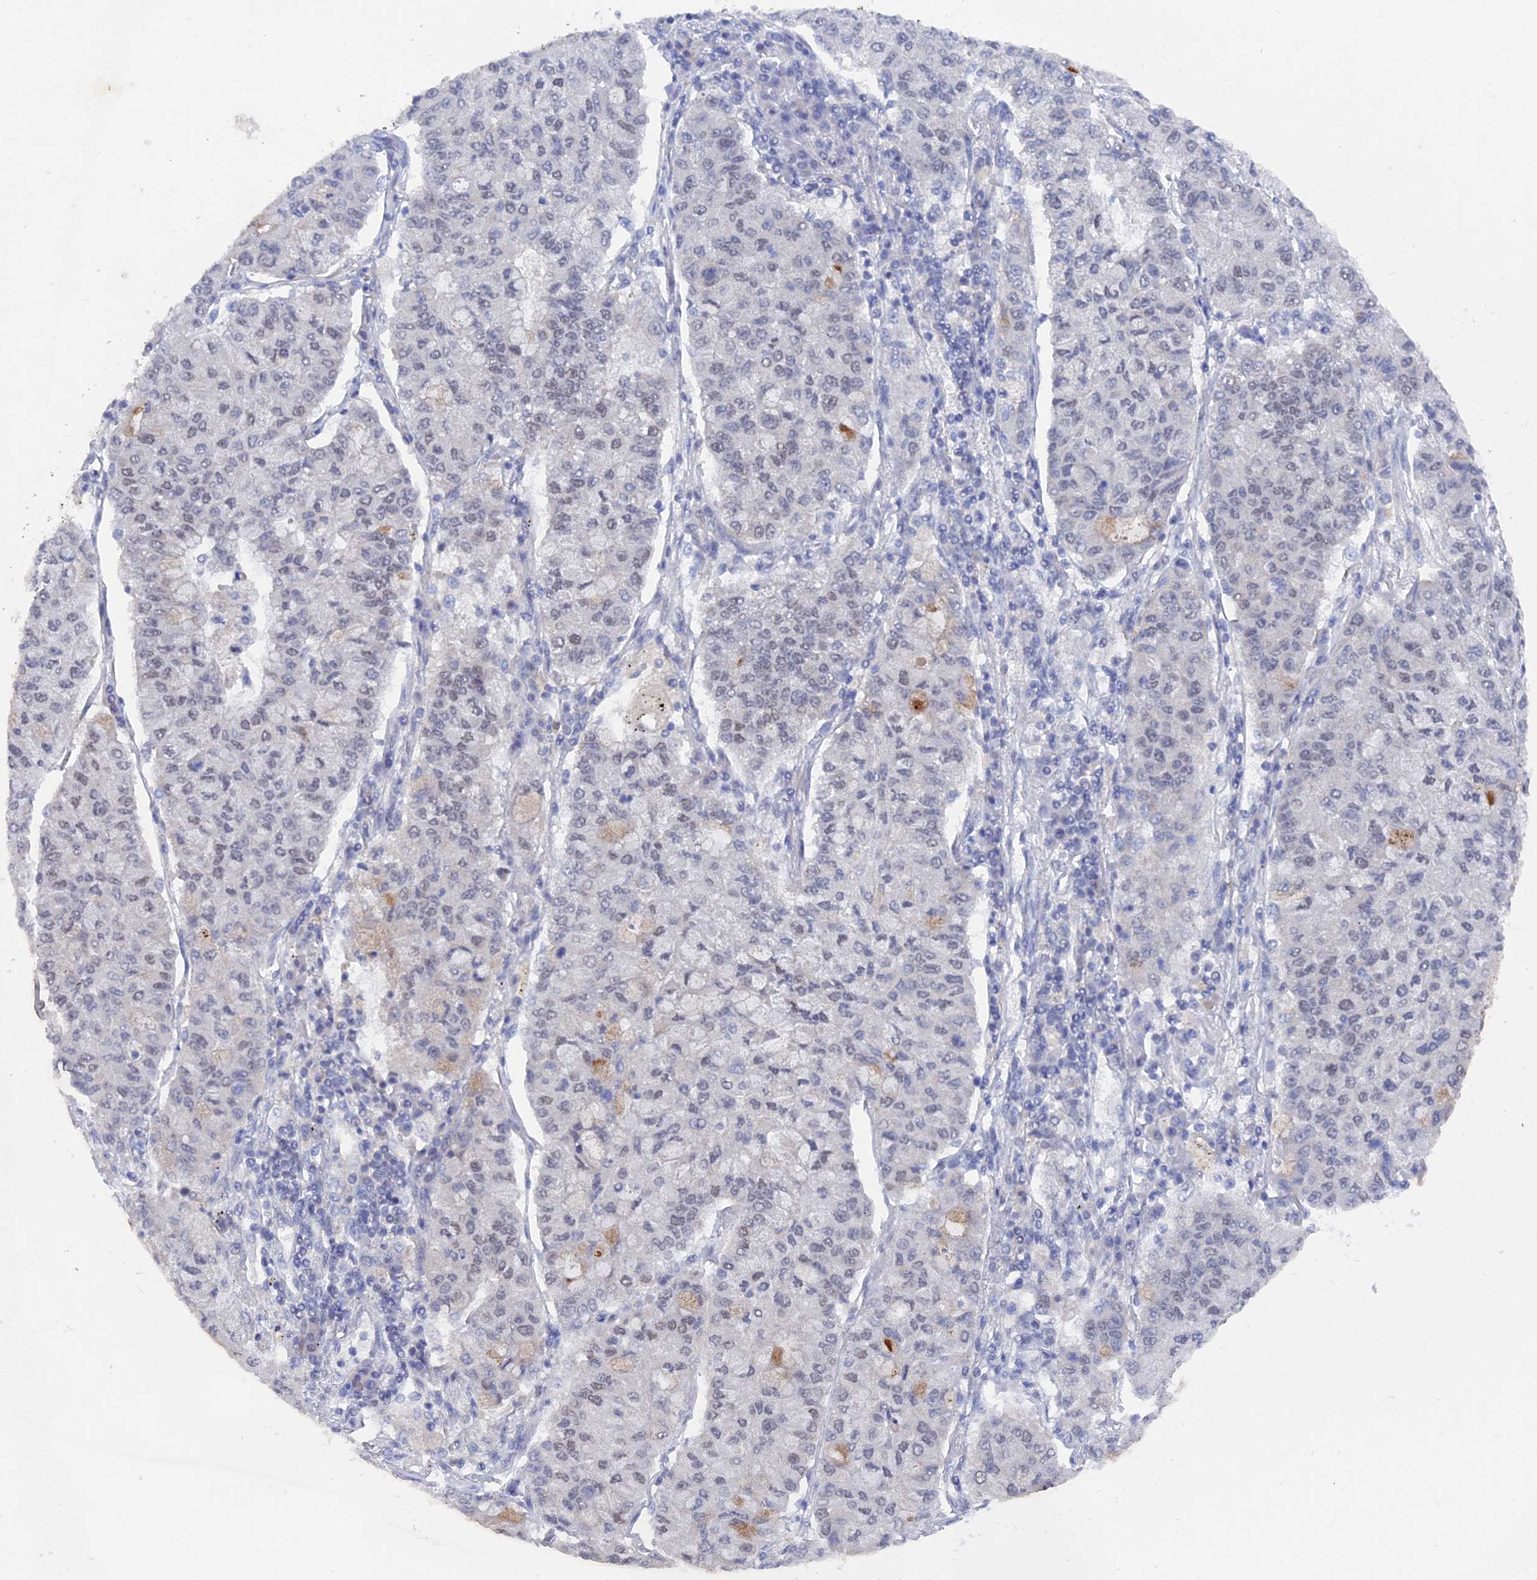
{"staining": {"intensity": "negative", "quantity": "none", "location": "none"}, "tissue": "lung cancer", "cell_type": "Tumor cells", "image_type": "cancer", "snomed": [{"axis": "morphology", "description": "Squamous cell carcinoma, NOS"}, {"axis": "topography", "description": "Lung"}], "caption": "This is an IHC histopathology image of human lung squamous cell carcinoma. There is no staining in tumor cells.", "gene": "BRD2", "patient": {"sex": "male", "age": 74}}